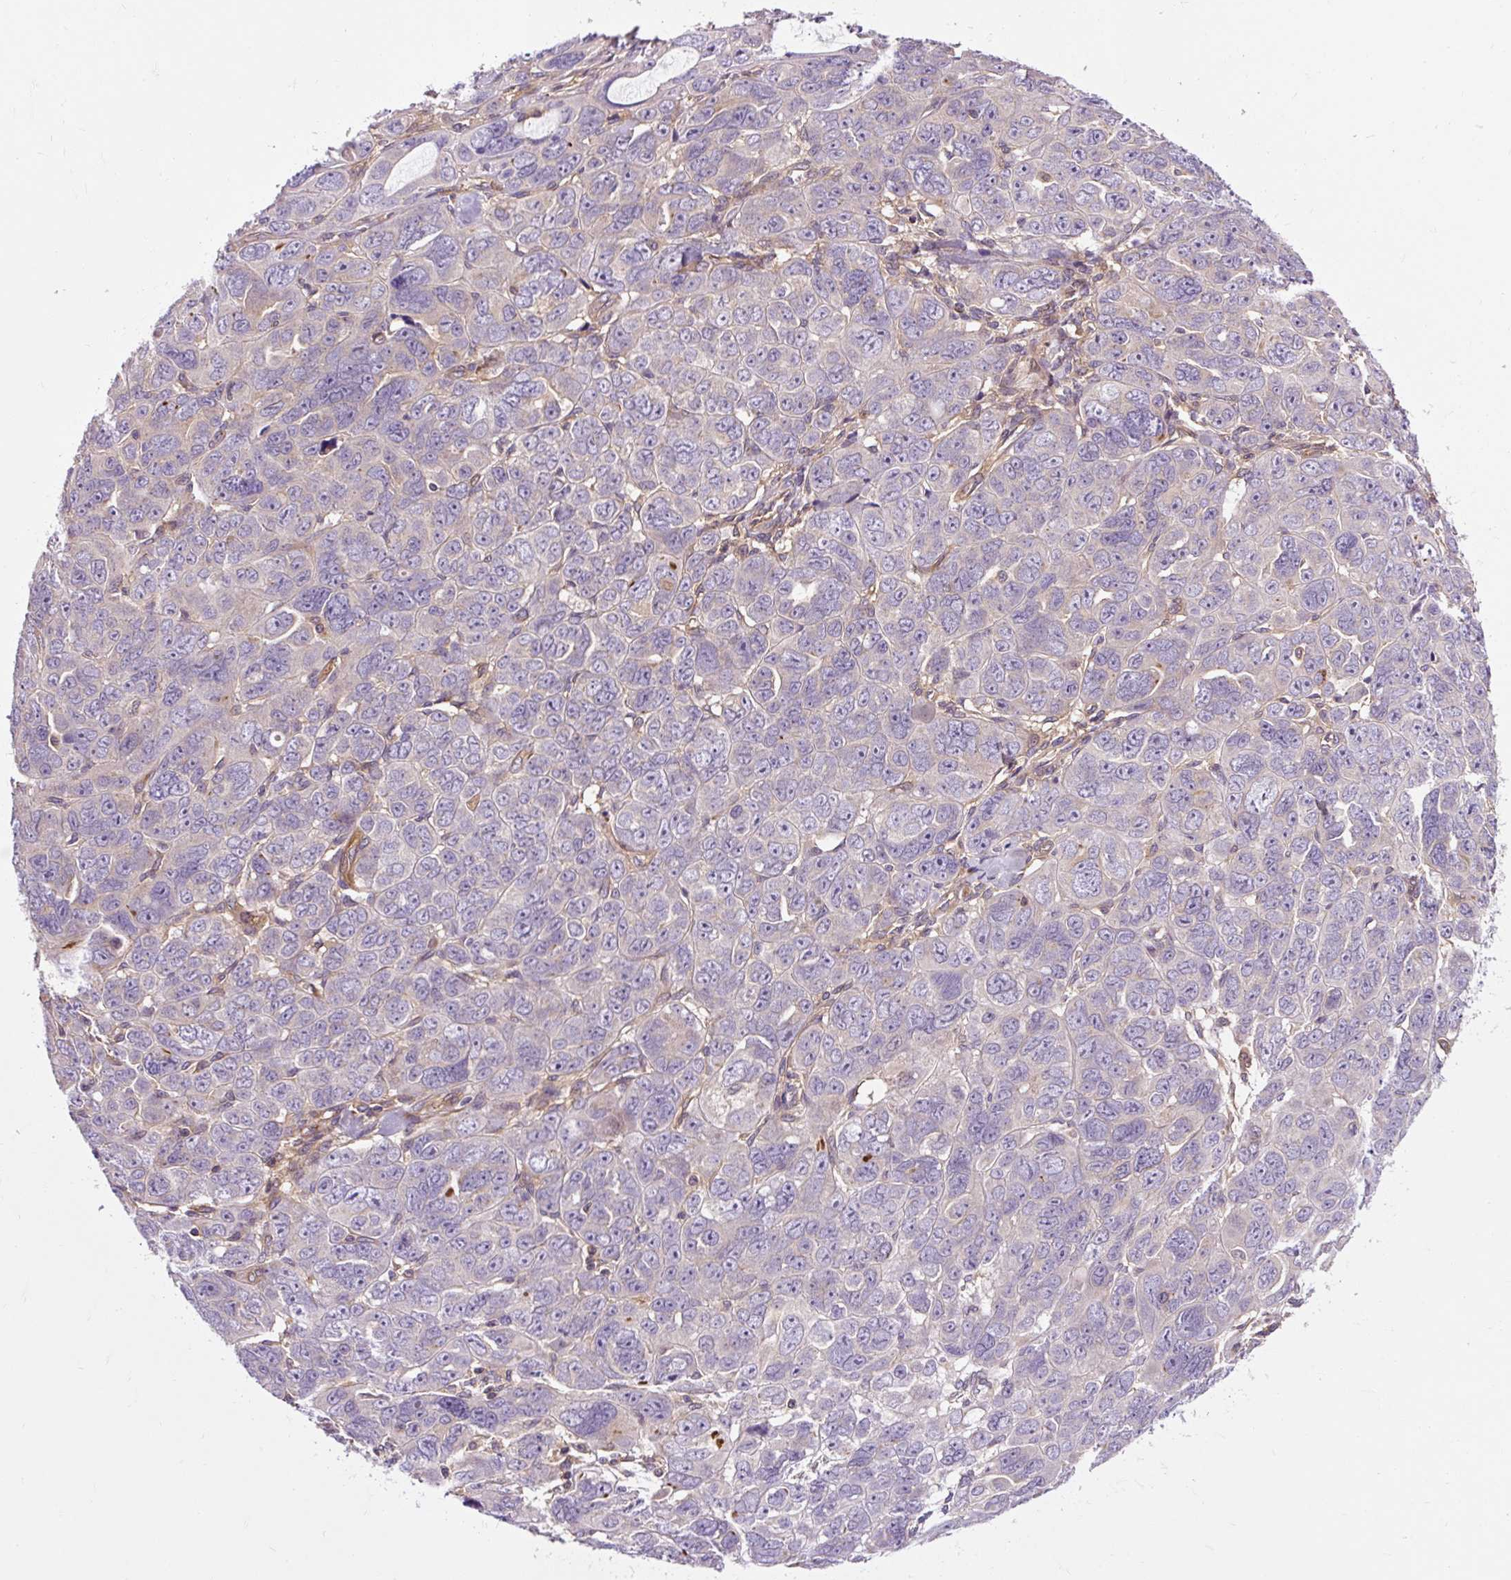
{"staining": {"intensity": "negative", "quantity": "none", "location": "none"}, "tissue": "ovarian cancer", "cell_type": "Tumor cells", "image_type": "cancer", "snomed": [{"axis": "morphology", "description": "Cystadenocarcinoma, serous, NOS"}, {"axis": "topography", "description": "Ovary"}], "caption": "The histopathology image demonstrates no significant expression in tumor cells of serous cystadenocarcinoma (ovarian).", "gene": "PCDHGB3", "patient": {"sex": "female", "age": 63}}